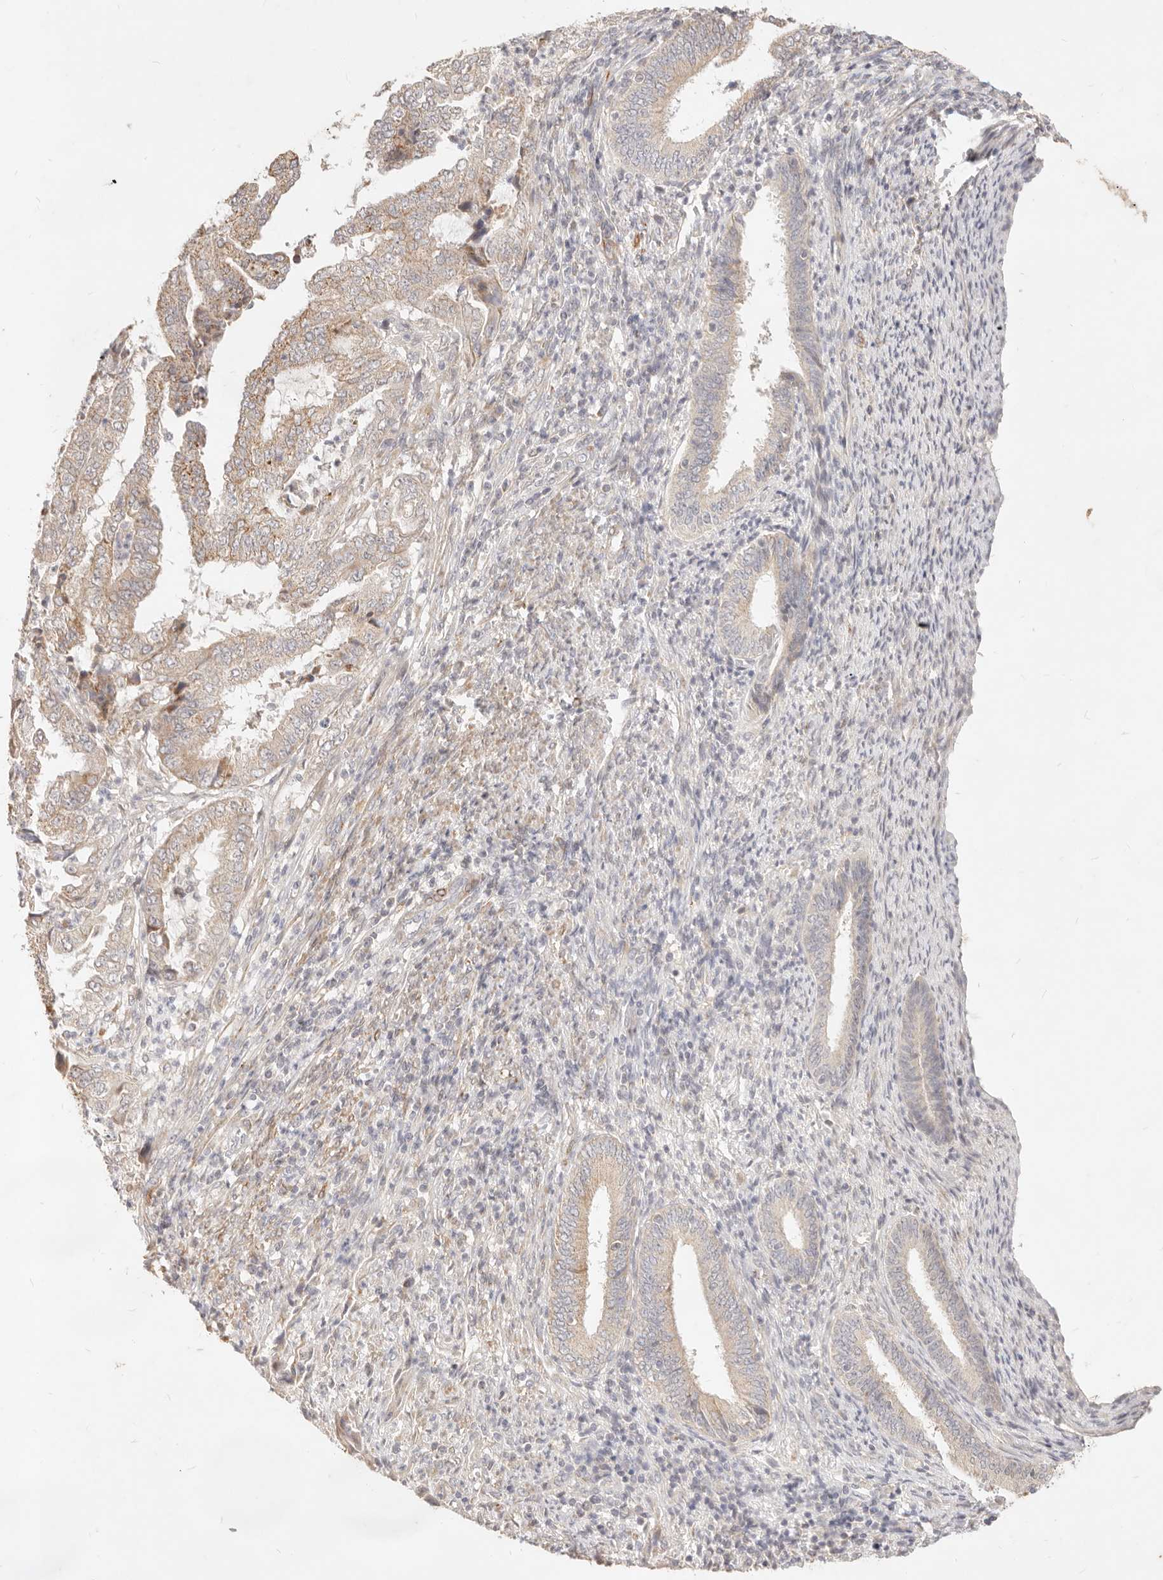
{"staining": {"intensity": "moderate", "quantity": "25%-75%", "location": "cytoplasmic/membranous"}, "tissue": "endometrial cancer", "cell_type": "Tumor cells", "image_type": "cancer", "snomed": [{"axis": "morphology", "description": "Adenocarcinoma, NOS"}, {"axis": "topography", "description": "Endometrium"}], "caption": "Immunohistochemical staining of human endometrial cancer exhibits moderate cytoplasmic/membranous protein positivity in approximately 25%-75% of tumor cells. Using DAB (3,3'-diaminobenzidine) (brown) and hematoxylin (blue) stains, captured at high magnification using brightfield microscopy.", "gene": "RUBCNL", "patient": {"sex": "female", "age": 51}}